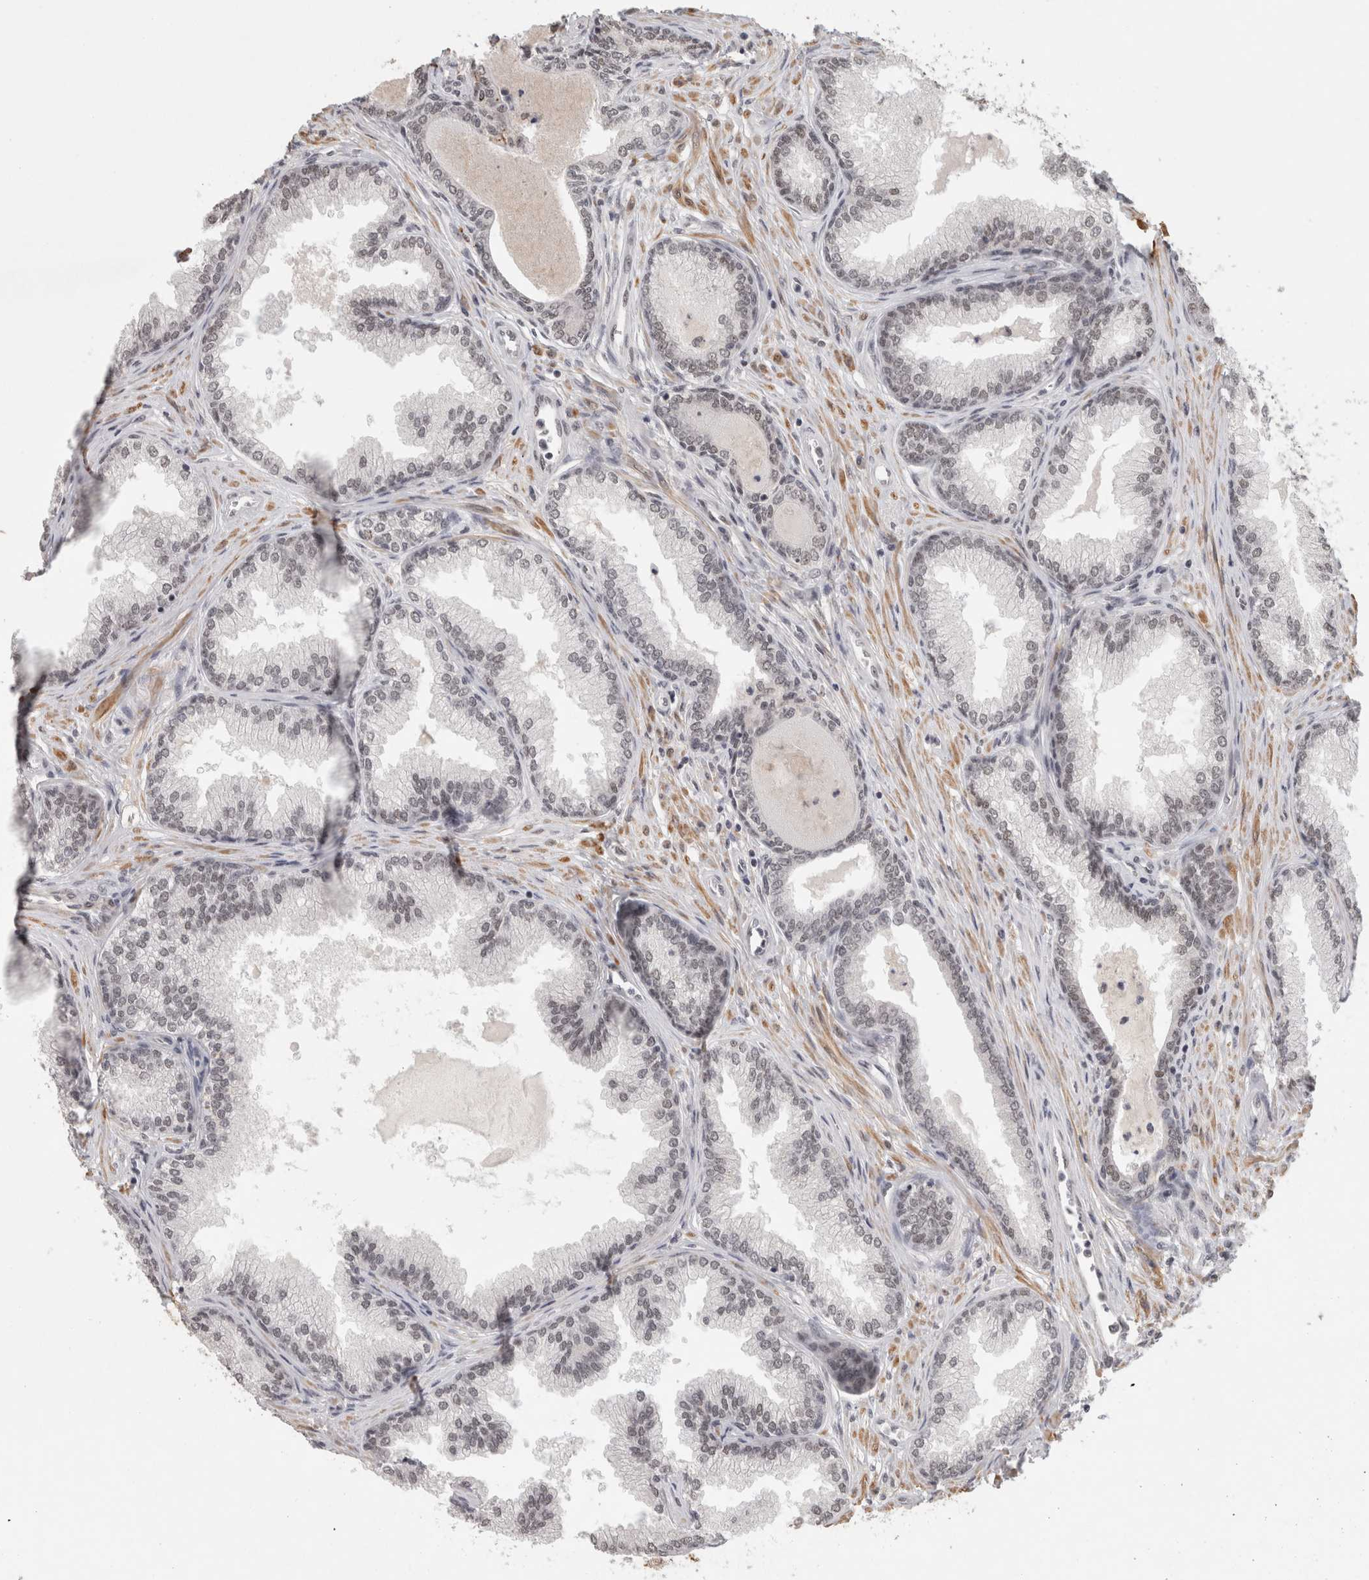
{"staining": {"intensity": "strong", "quantity": ">75%", "location": "nuclear"}, "tissue": "prostate cancer", "cell_type": "Tumor cells", "image_type": "cancer", "snomed": [{"axis": "morphology", "description": "Adenocarcinoma, High grade"}, {"axis": "topography", "description": "Prostate"}], "caption": "Protein analysis of adenocarcinoma (high-grade) (prostate) tissue reveals strong nuclear expression in approximately >75% of tumor cells.", "gene": "ZNF830", "patient": {"sex": "male", "age": 70}}